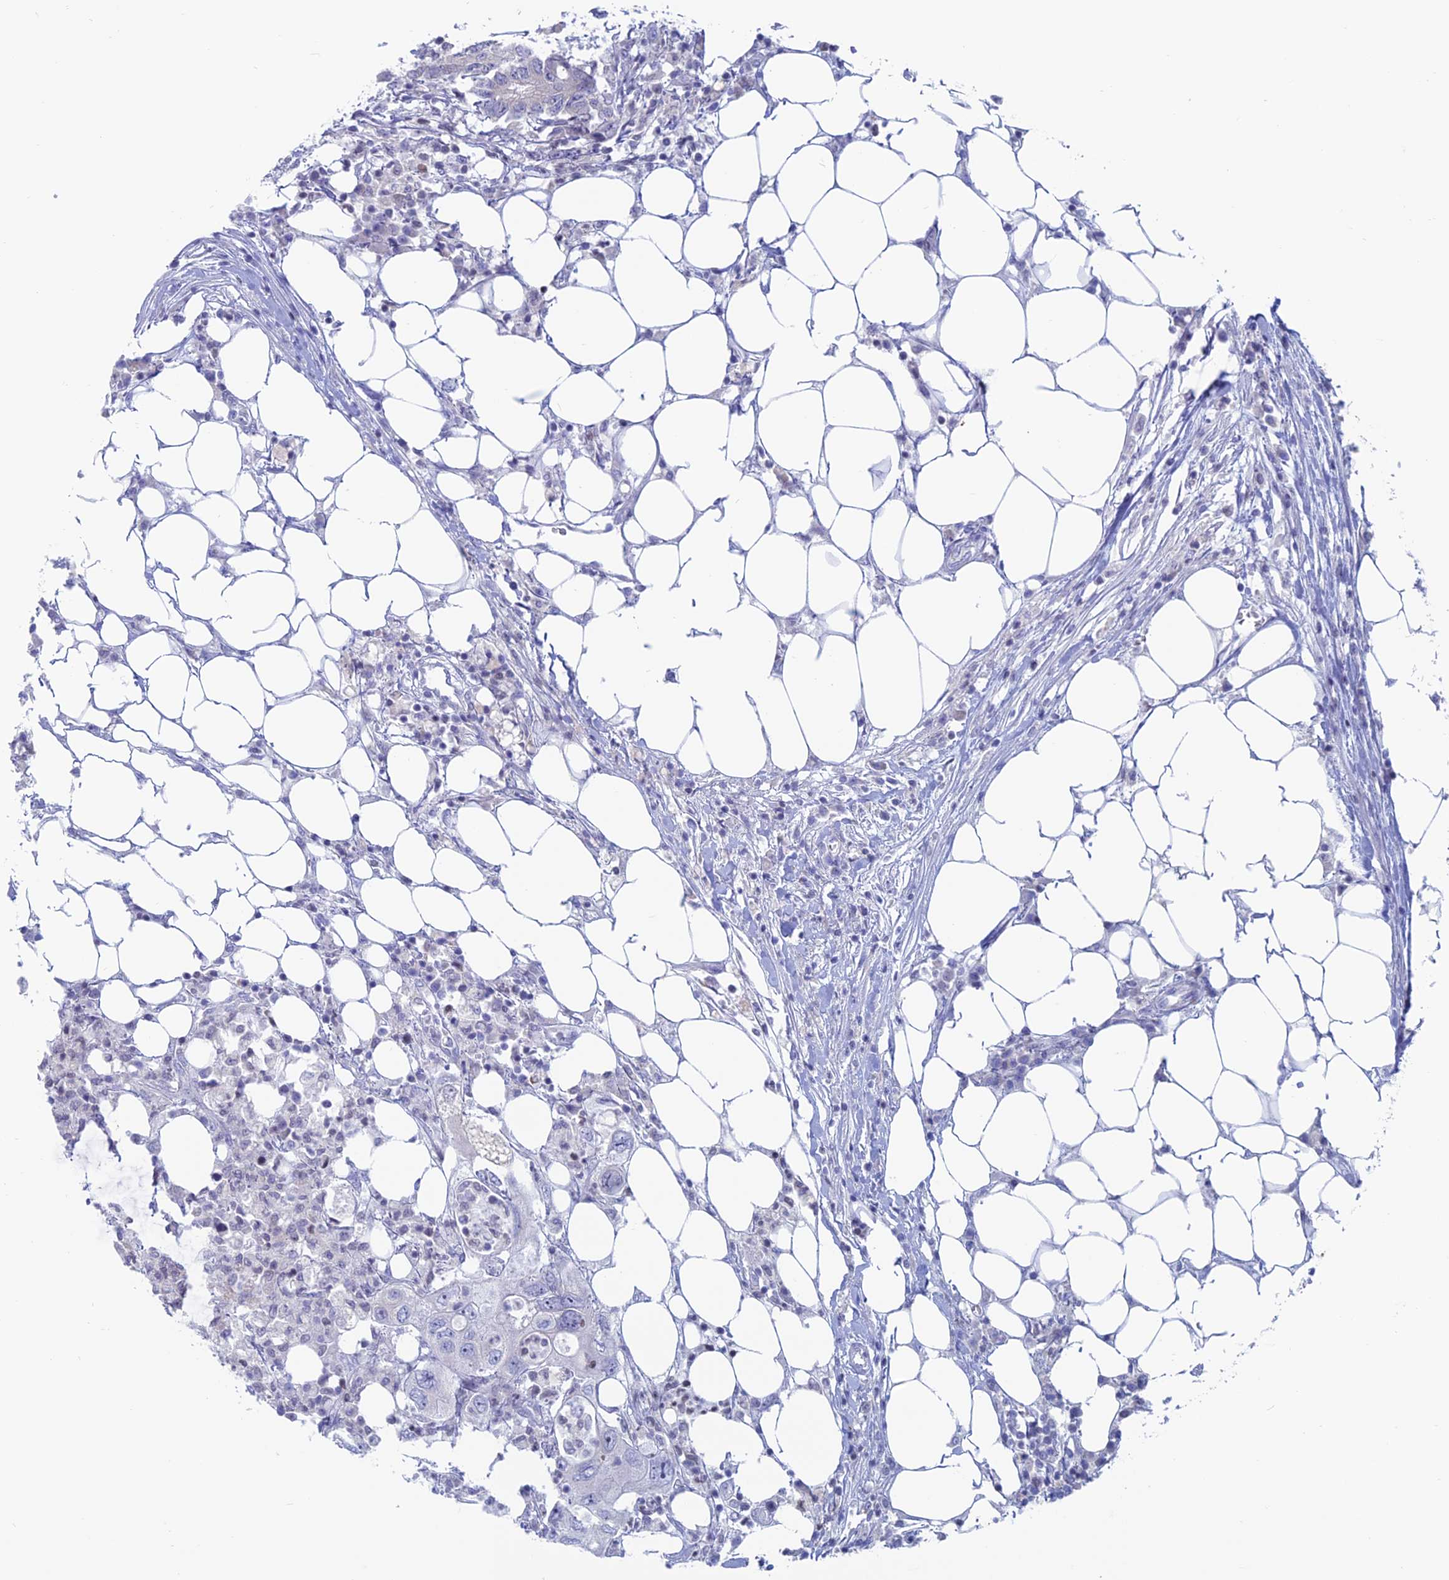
{"staining": {"intensity": "negative", "quantity": "none", "location": "none"}, "tissue": "colorectal cancer", "cell_type": "Tumor cells", "image_type": "cancer", "snomed": [{"axis": "morphology", "description": "Adenocarcinoma, NOS"}, {"axis": "topography", "description": "Colon"}], "caption": "Immunohistochemical staining of colorectal adenocarcinoma displays no significant expression in tumor cells.", "gene": "CERS6", "patient": {"sex": "male", "age": 71}}